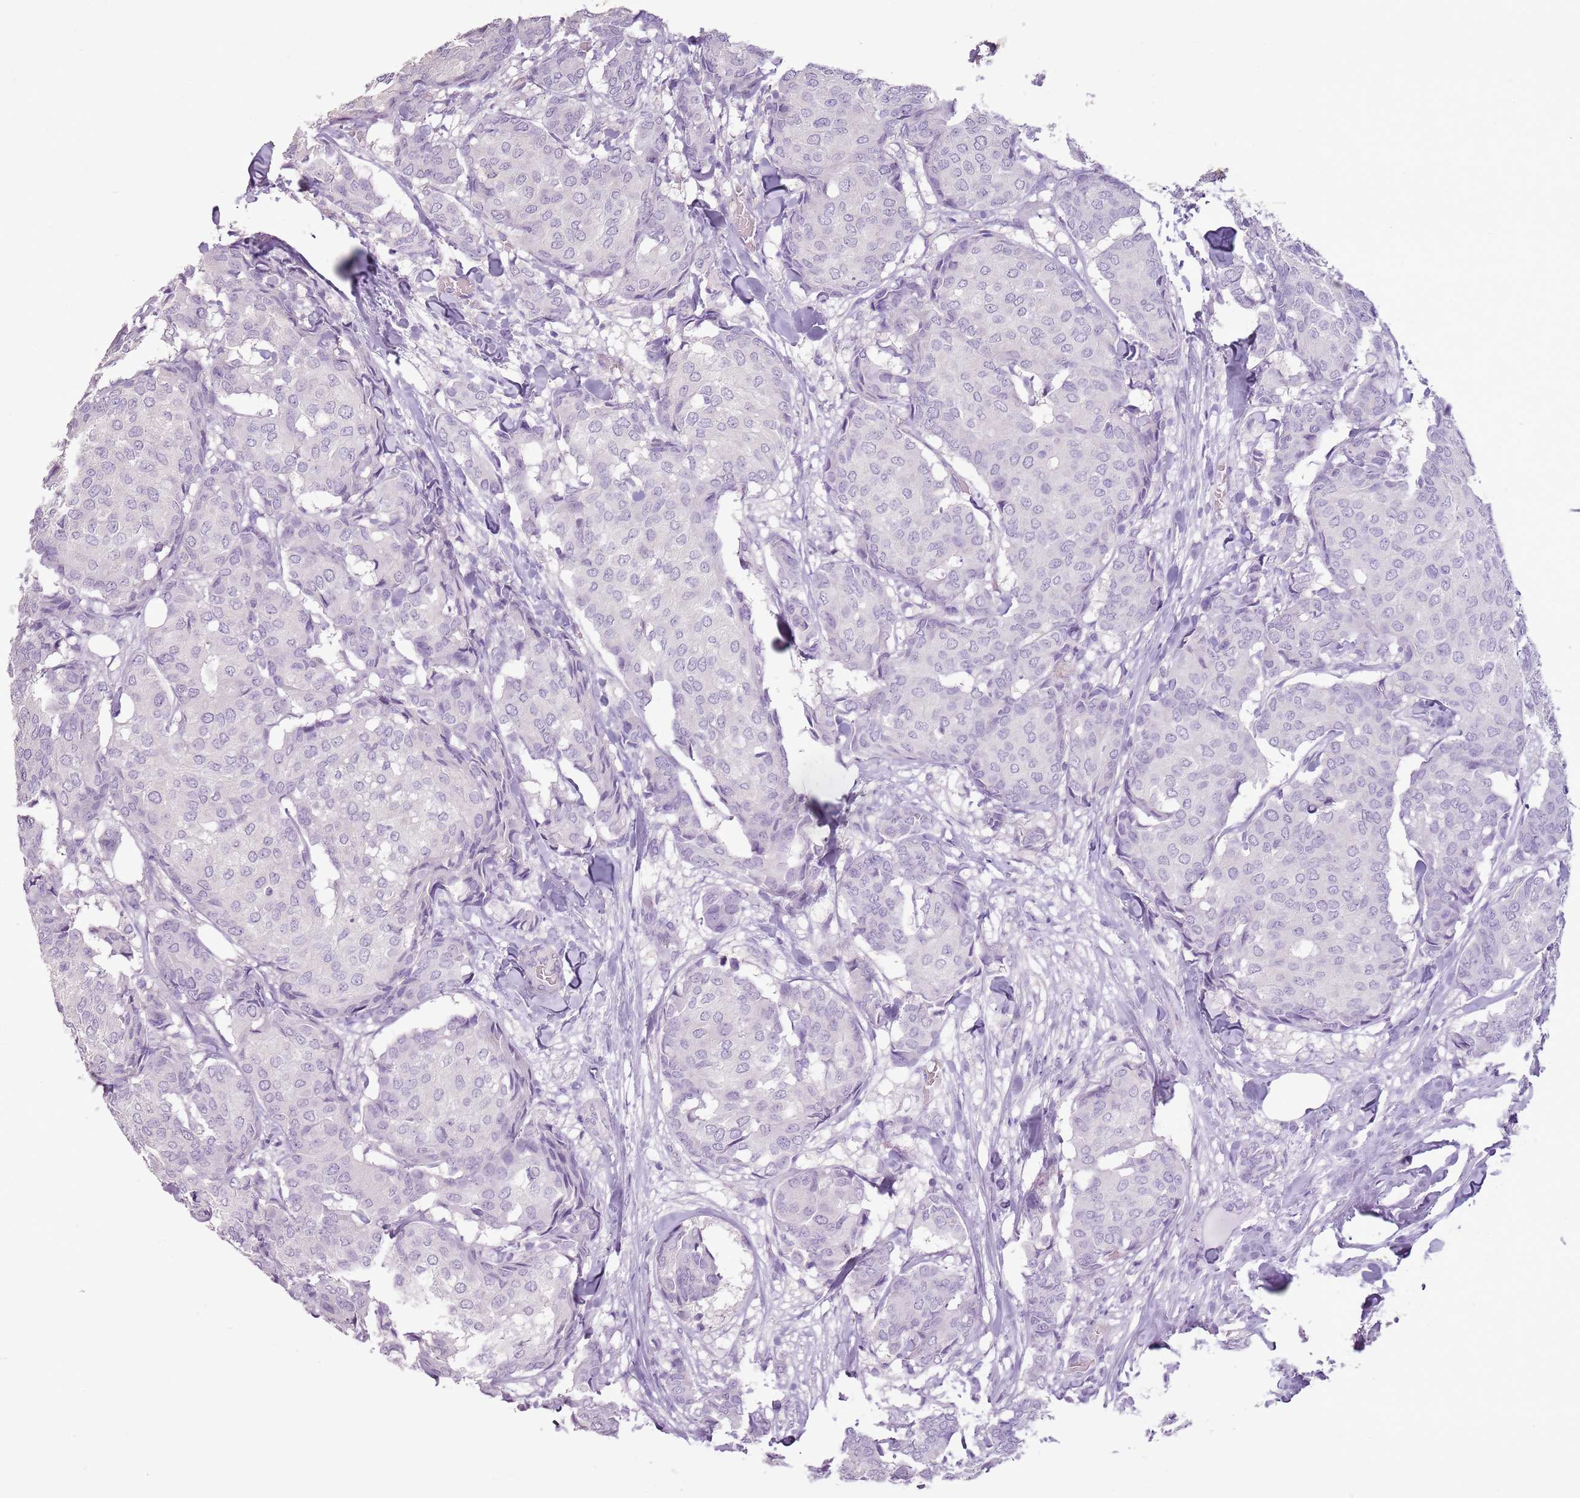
{"staining": {"intensity": "negative", "quantity": "none", "location": "none"}, "tissue": "breast cancer", "cell_type": "Tumor cells", "image_type": "cancer", "snomed": [{"axis": "morphology", "description": "Duct carcinoma"}, {"axis": "topography", "description": "Breast"}], "caption": "Histopathology image shows no significant protein staining in tumor cells of infiltrating ductal carcinoma (breast). (DAB IHC, high magnification).", "gene": "CELF6", "patient": {"sex": "female", "age": 75}}